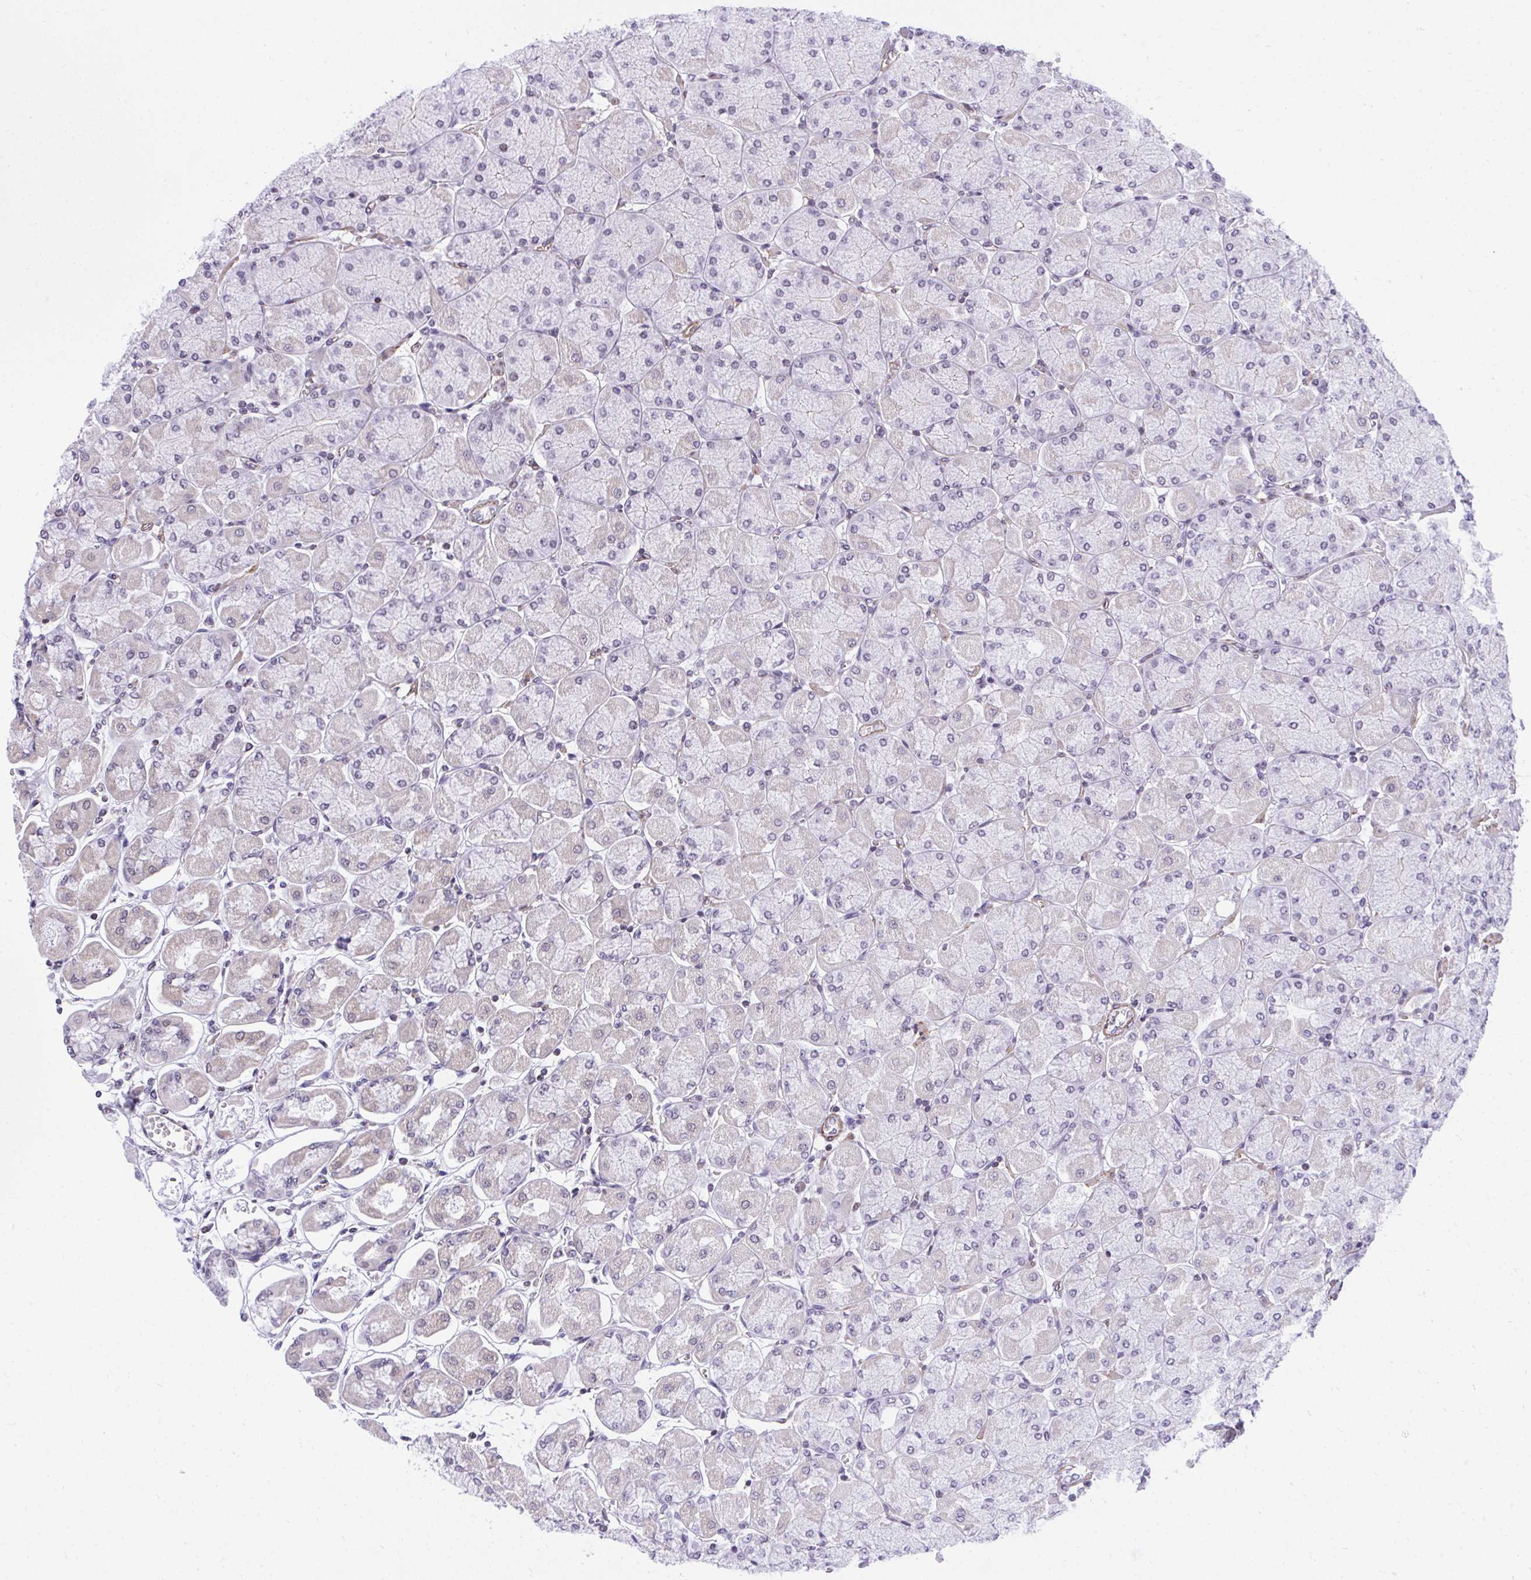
{"staining": {"intensity": "negative", "quantity": "none", "location": "none"}, "tissue": "stomach", "cell_type": "Glandular cells", "image_type": "normal", "snomed": [{"axis": "morphology", "description": "Normal tissue, NOS"}, {"axis": "topography", "description": "Stomach, upper"}], "caption": "Image shows no significant protein staining in glandular cells of normal stomach. The staining was performed using DAB to visualize the protein expression in brown, while the nuclei were stained in blue with hematoxylin (Magnification: 20x).", "gene": "KCNN4", "patient": {"sex": "female", "age": 56}}